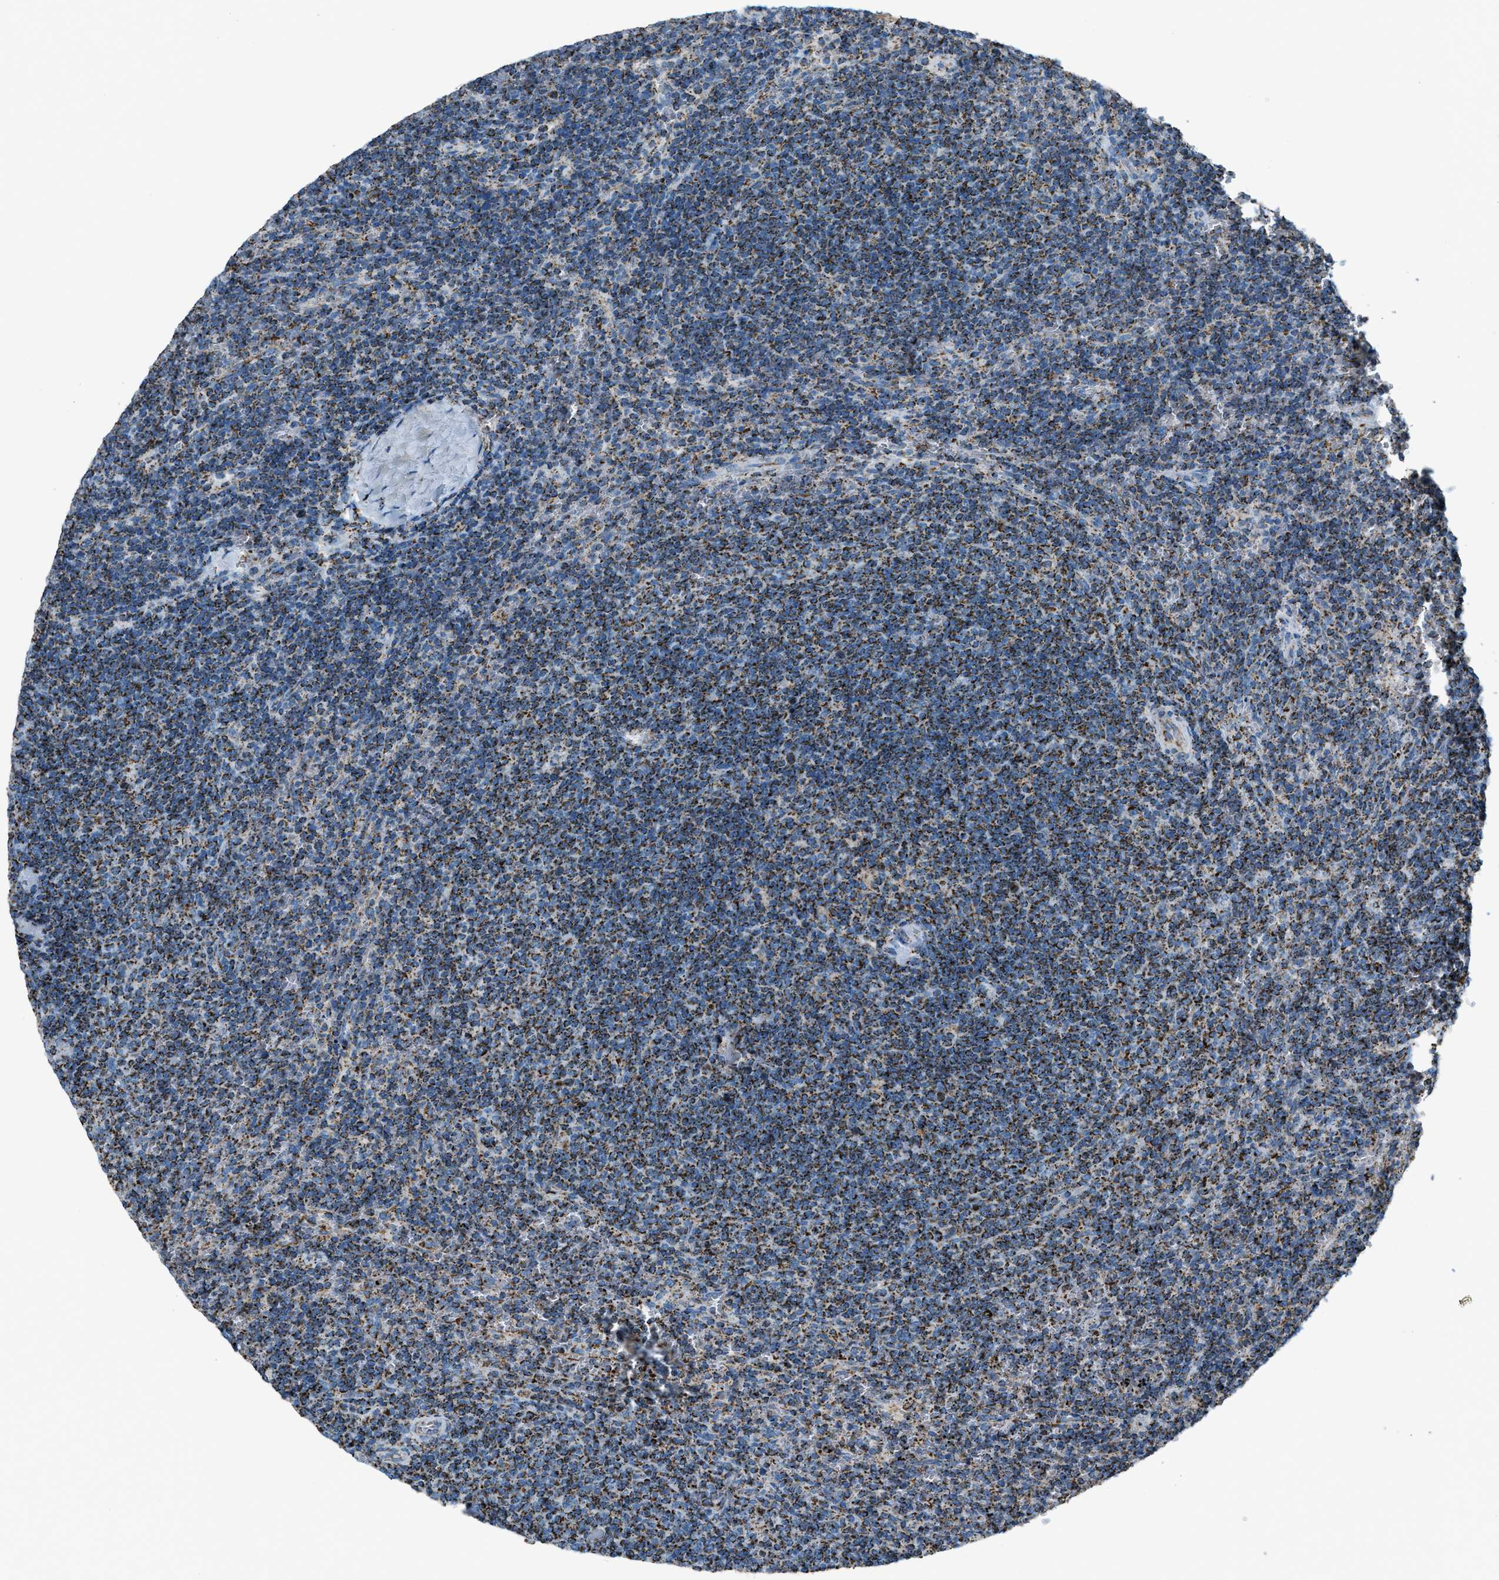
{"staining": {"intensity": "moderate", "quantity": ">75%", "location": "cytoplasmic/membranous"}, "tissue": "lymphoma", "cell_type": "Tumor cells", "image_type": "cancer", "snomed": [{"axis": "morphology", "description": "Malignant lymphoma, non-Hodgkin's type, Low grade"}, {"axis": "topography", "description": "Spleen"}], "caption": "A brown stain shows moderate cytoplasmic/membranous staining of a protein in lymphoma tumor cells. (Brightfield microscopy of DAB IHC at high magnification).", "gene": "MDH2", "patient": {"sex": "female", "age": 50}}